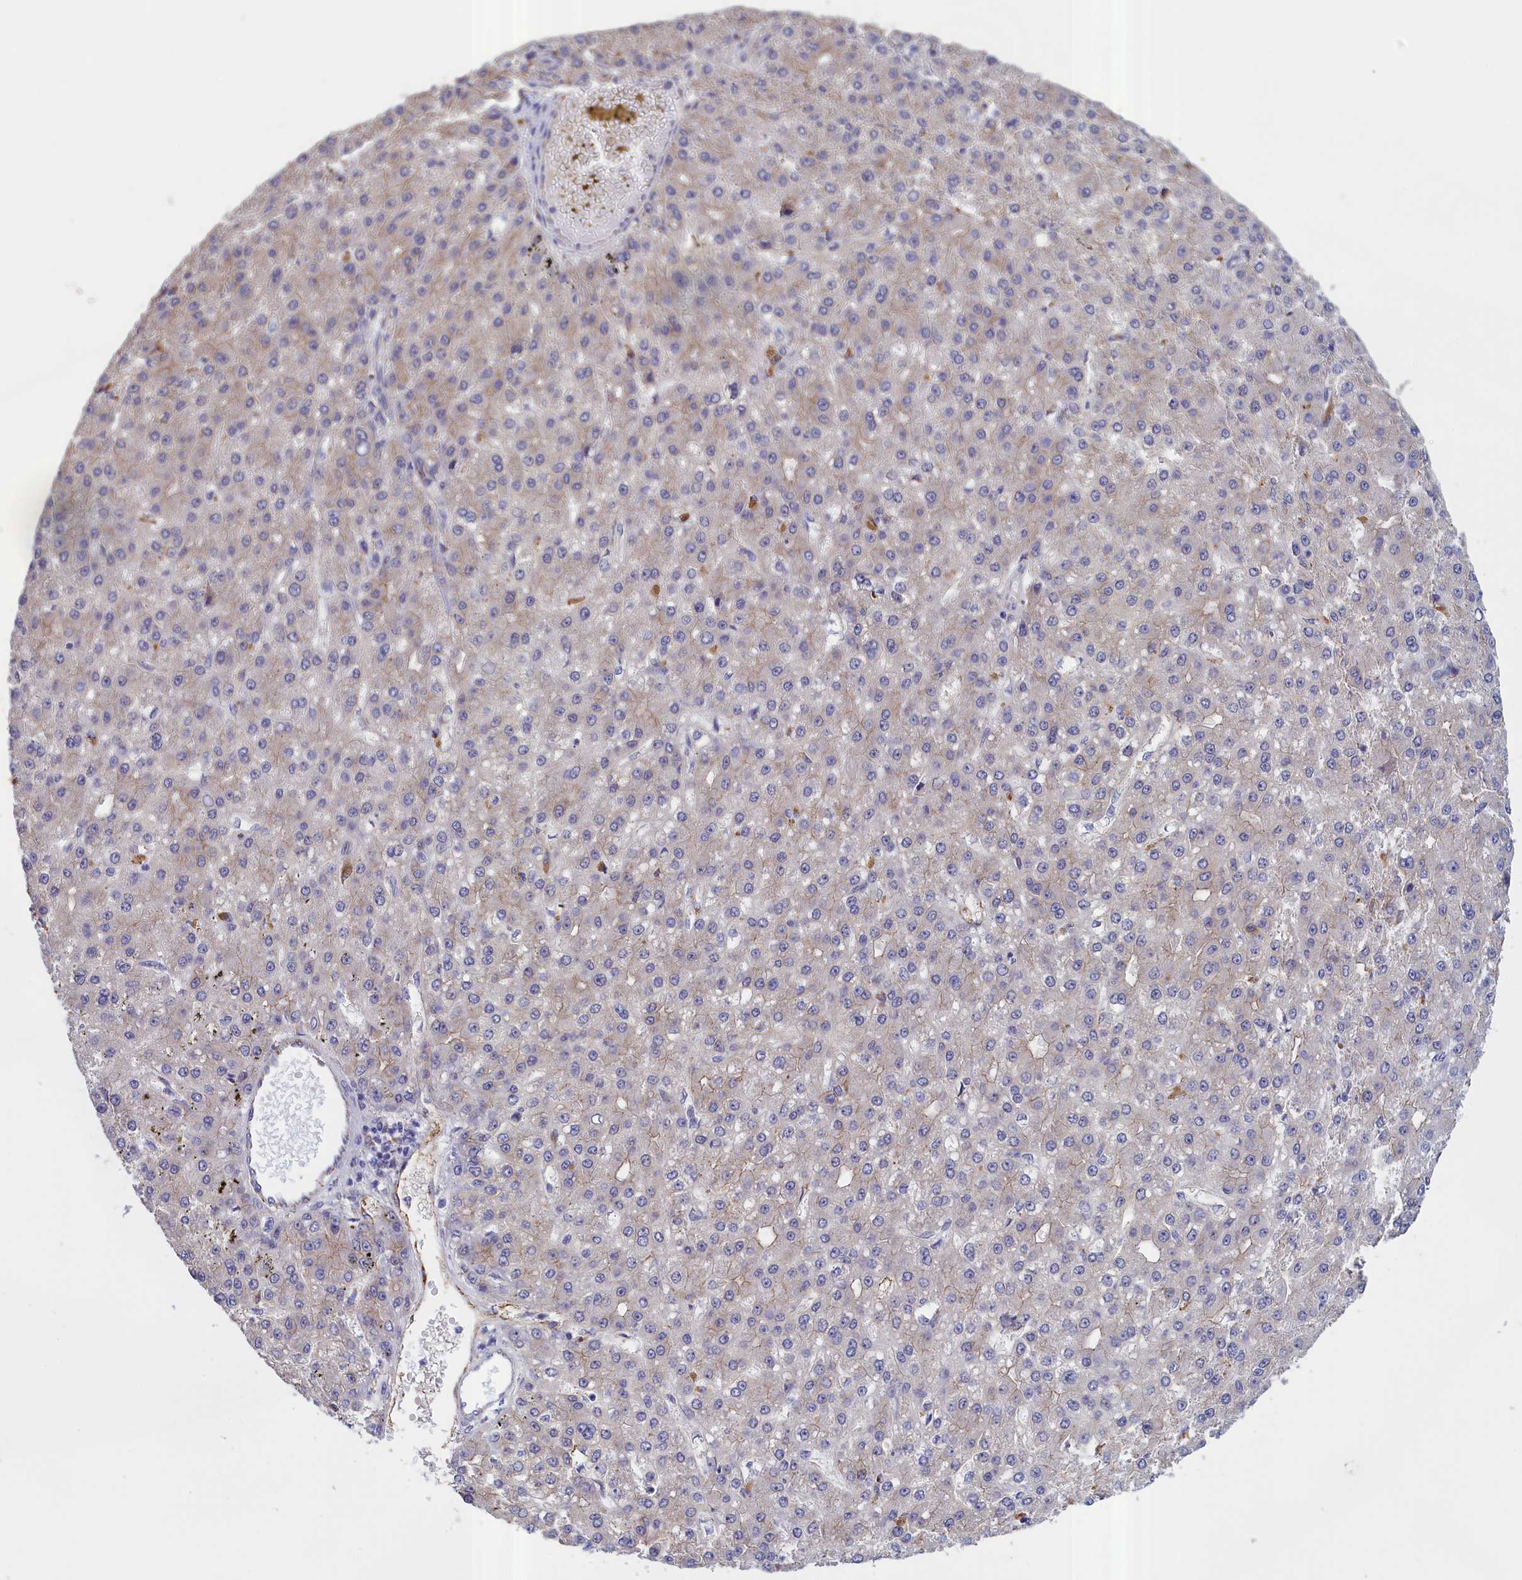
{"staining": {"intensity": "negative", "quantity": "none", "location": "none"}, "tissue": "liver cancer", "cell_type": "Tumor cells", "image_type": "cancer", "snomed": [{"axis": "morphology", "description": "Carcinoma, Hepatocellular, NOS"}, {"axis": "topography", "description": "Liver"}], "caption": "IHC image of neoplastic tissue: human liver hepatocellular carcinoma stained with DAB displays no significant protein staining in tumor cells.", "gene": "COL19A1", "patient": {"sex": "male", "age": 67}}